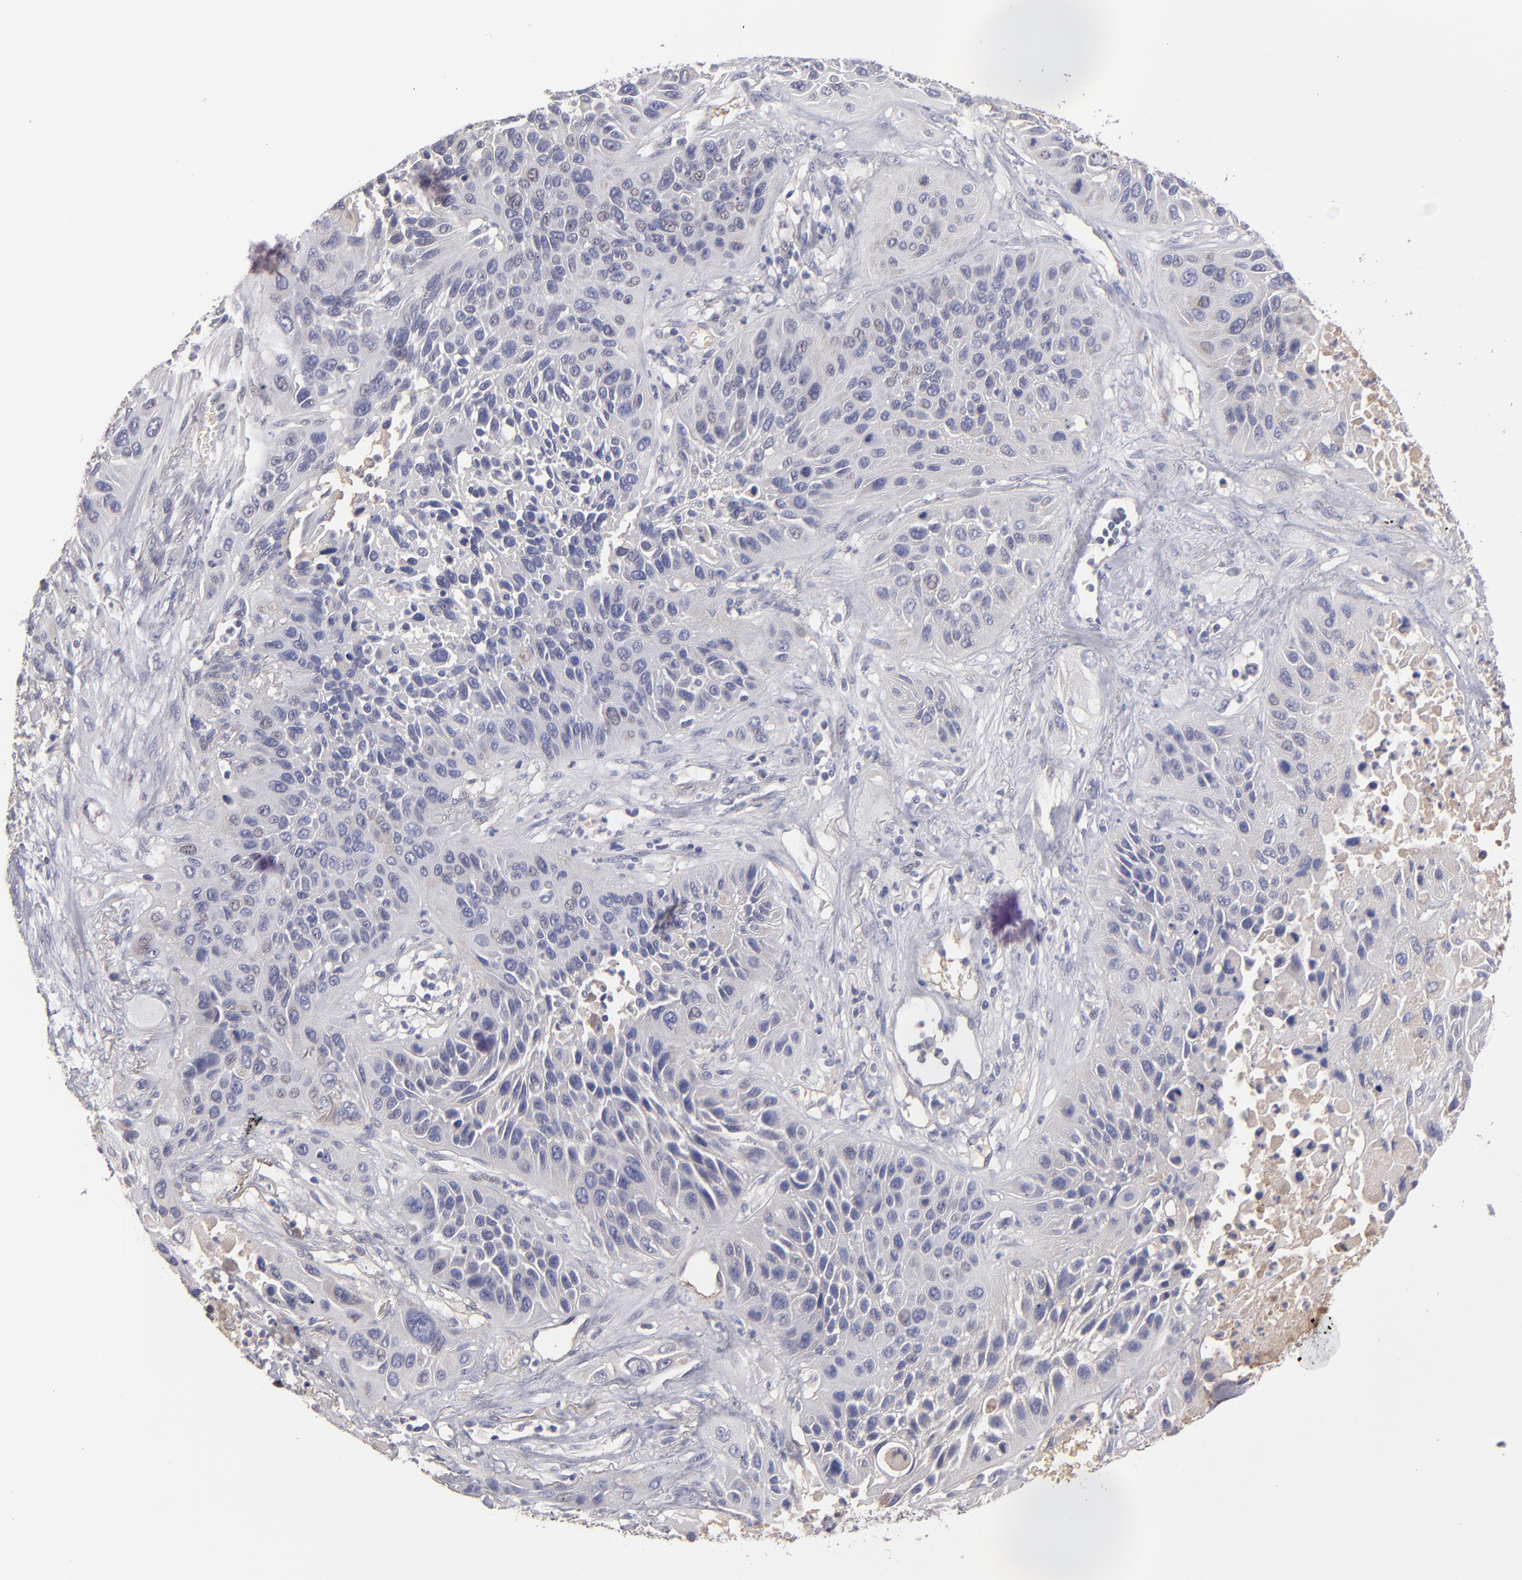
{"staining": {"intensity": "negative", "quantity": "none", "location": "none"}, "tissue": "lung cancer", "cell_type": "Tumor cells", "image_type": "cancer", "snomed": [{"axis": "morphology", "description": "Squamous cell carcinoma, NOS"}, {"axis": "topography", "description": "Lung"}], "caption": "Immunohistochemistry image of human lung cancer stained for a protein (brown), which shows no expression in tumor cells.", "gene": "ABCC4", "patient": {"sex": "female", "age": 76}}